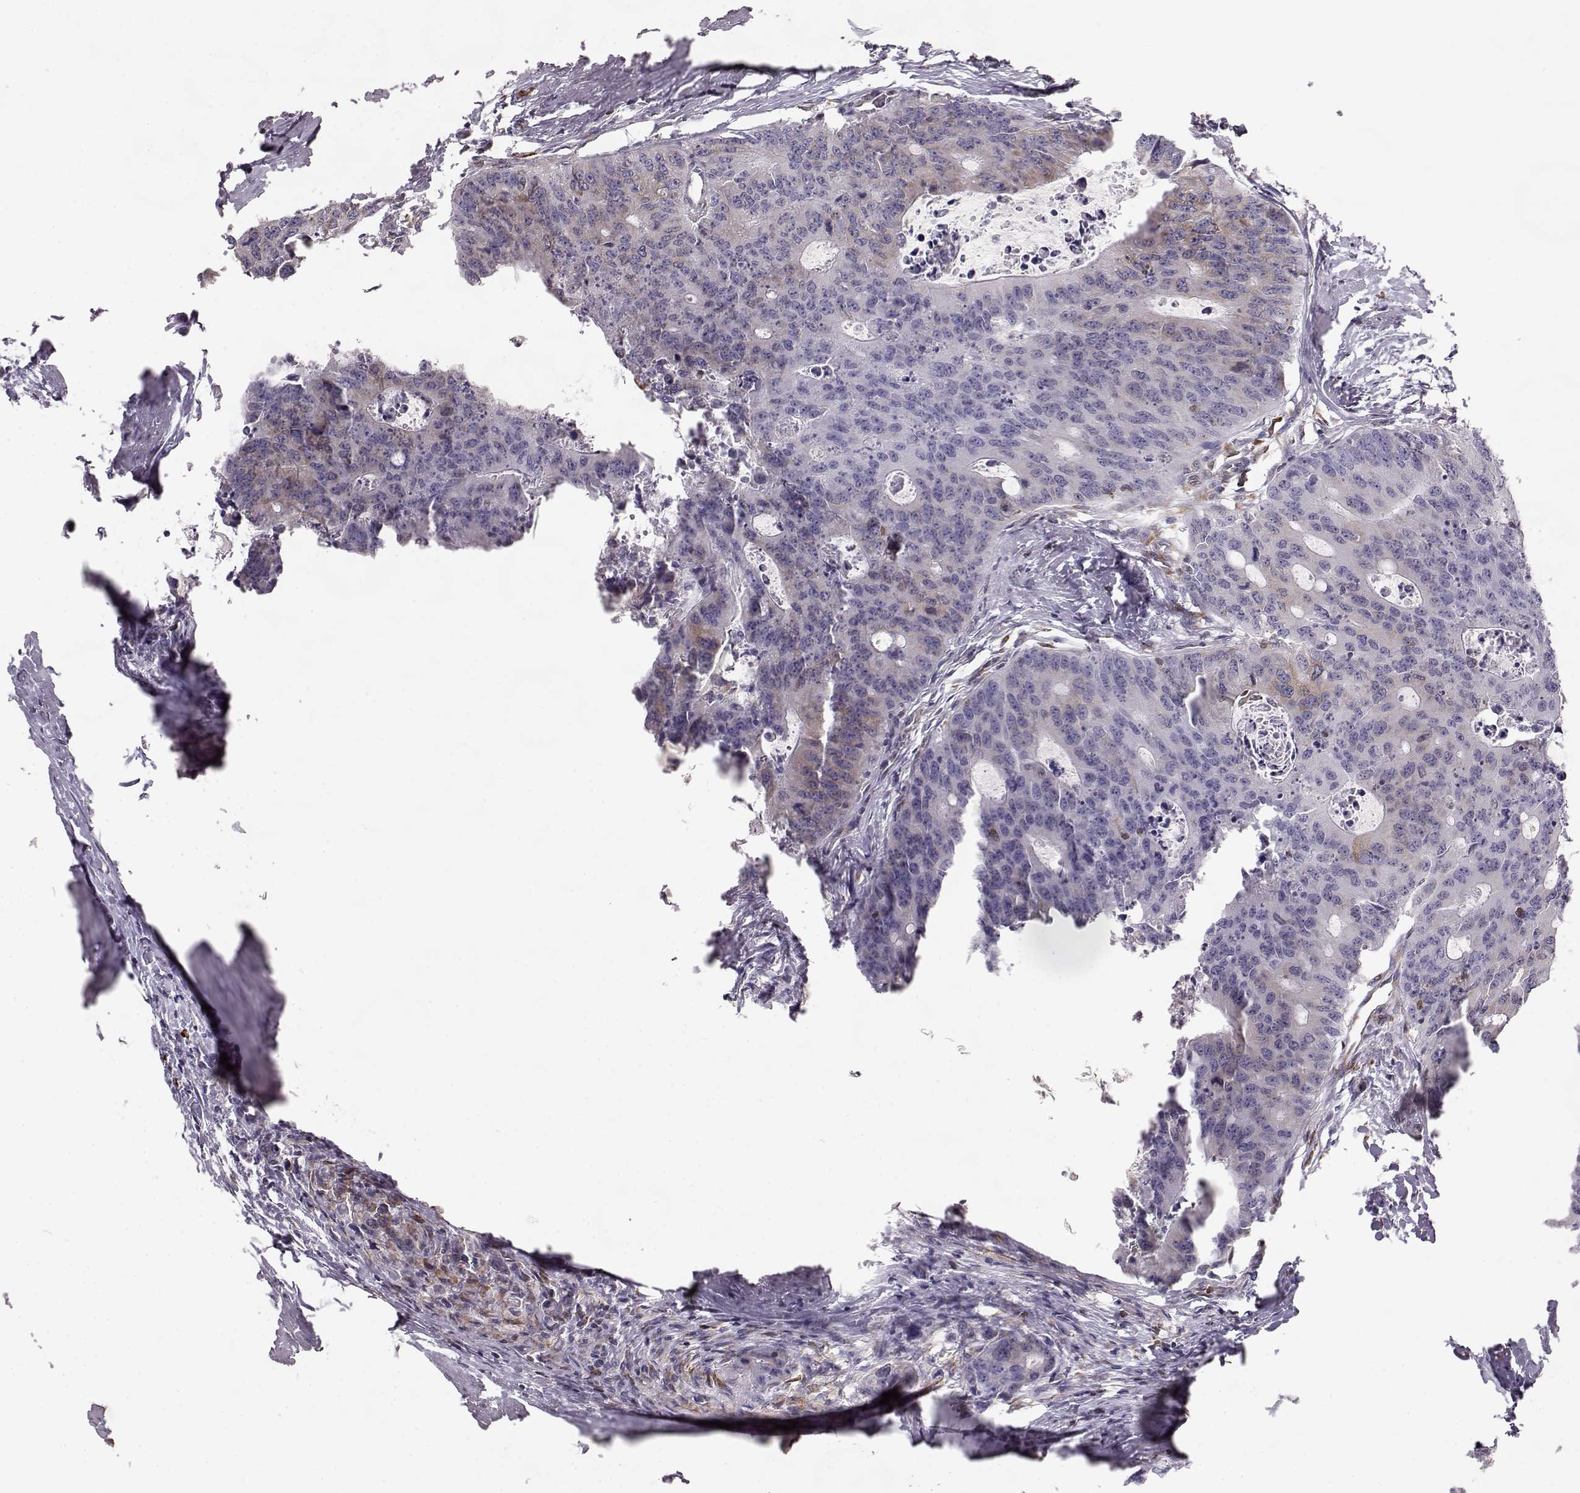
{"staining": {"intensity": "moderate", "quantity": "<25%", "location": "cytoplasmic/membranous"}, "tissue": "colorectal cancer", "cell_type": "Tumor cells", "image_type": "cancer", "snomed": [{"axis": "morphology", "description": "Adenocarcinoma, NOS"}, {"axis": "topography", "description": "Colon"}], "caption": "Immunohistochemical staining of colorectal adenocarcinoma exhibits low levels of moderate cytoplasmic/membranous staining in about <25% of tumor cells.", "gene": "ELOVL5", "patient": {"sex": "male", "age": 67}}